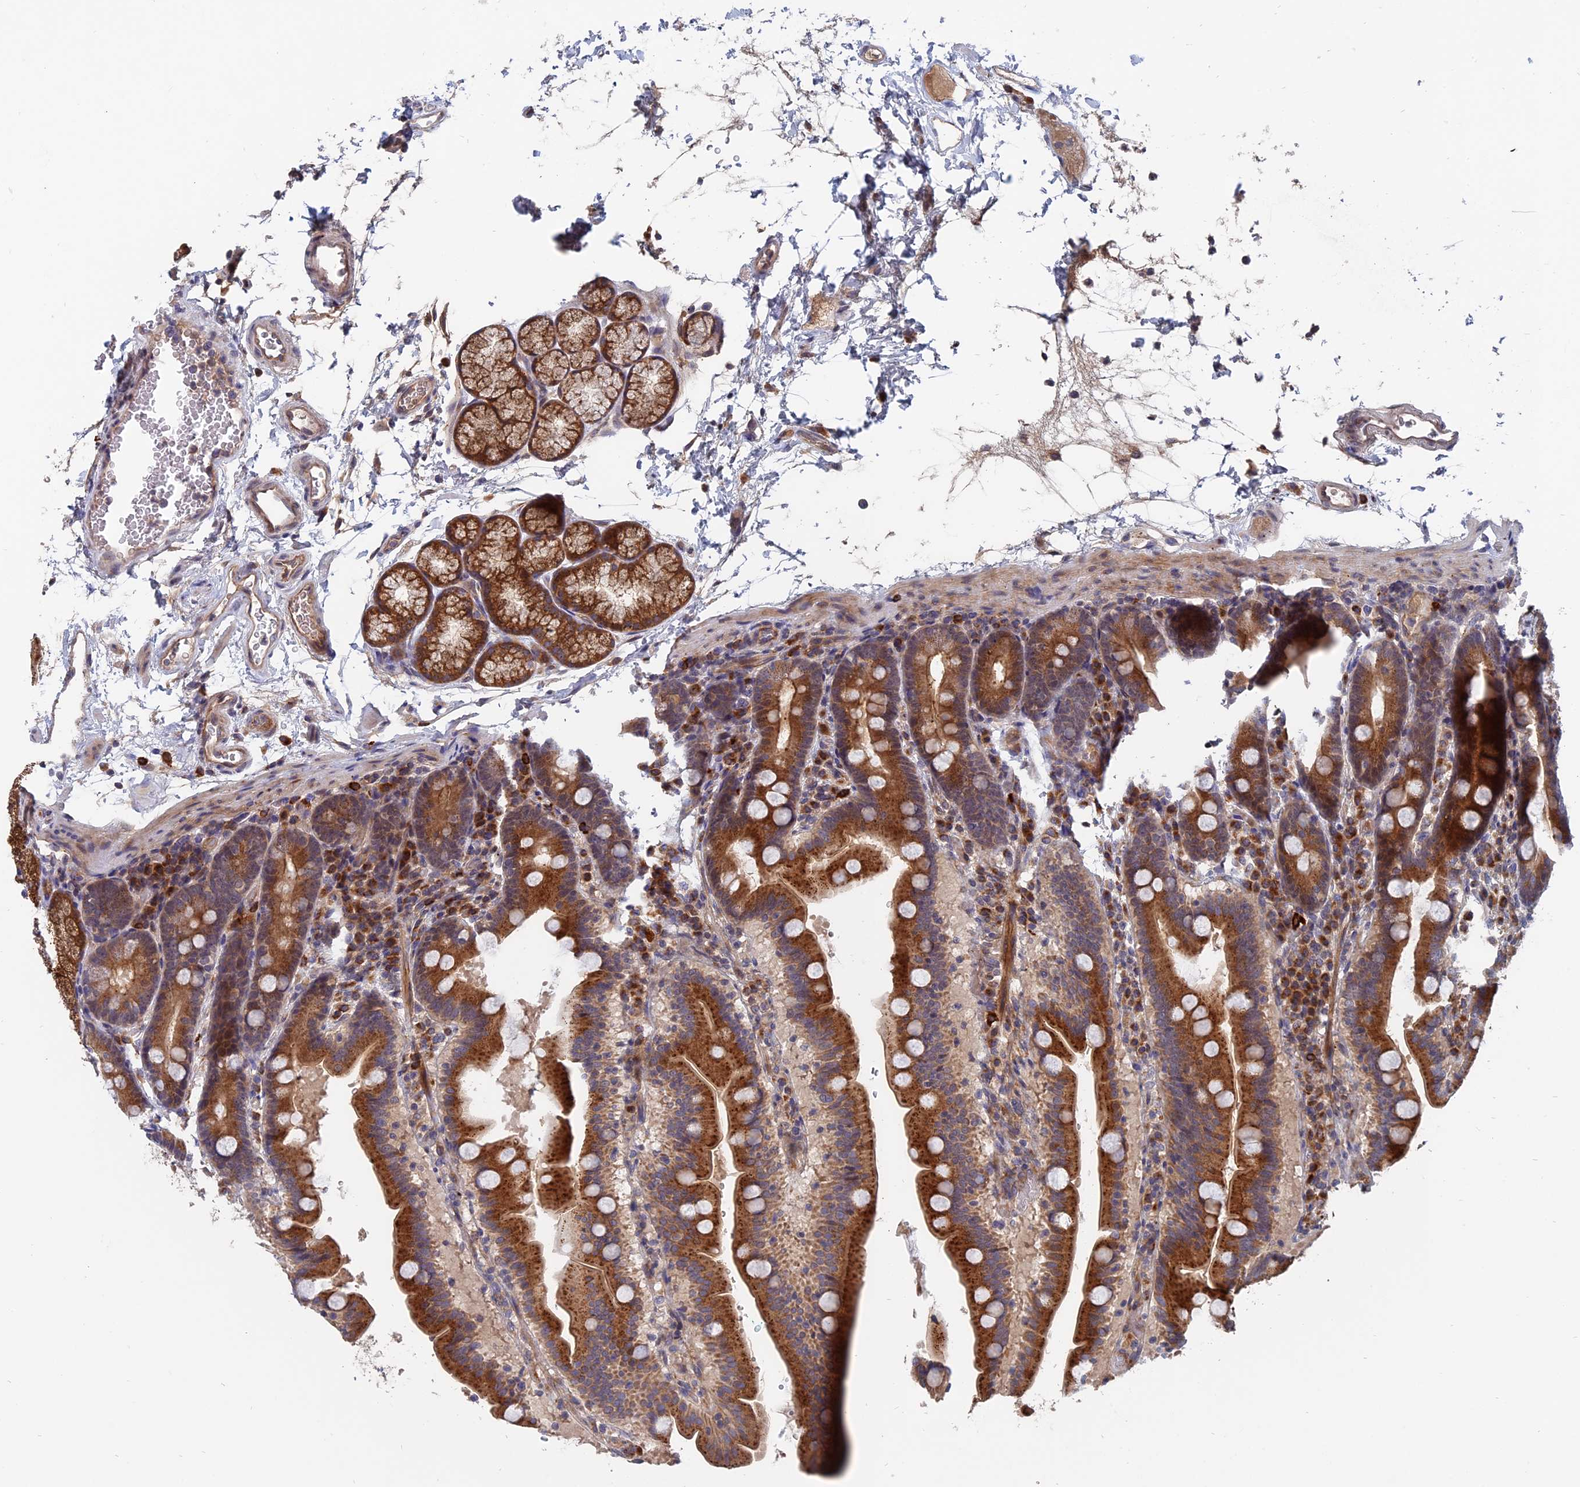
{"staining": {"intensity": "moderate", "quantity": ">75%", "location": "cytoplasmic/membranous"}, "tissue": "duodenum", "cell_type": "Glandular cells", "image_type": "normal", "snomed": [{"axis": "morphology", "description": "Normal tissue, NOS"}, {"axis": "topography", "description": "Duodenum"}], "caption": "About >75% of glandular cells in normal duodenum reveal moderate cytoplasmic/membranous protein expression as visualized by brown immunohistochemical staining.", "gene": "TRAPPC2L", "patient": {"sex": "male", "age": 54}}